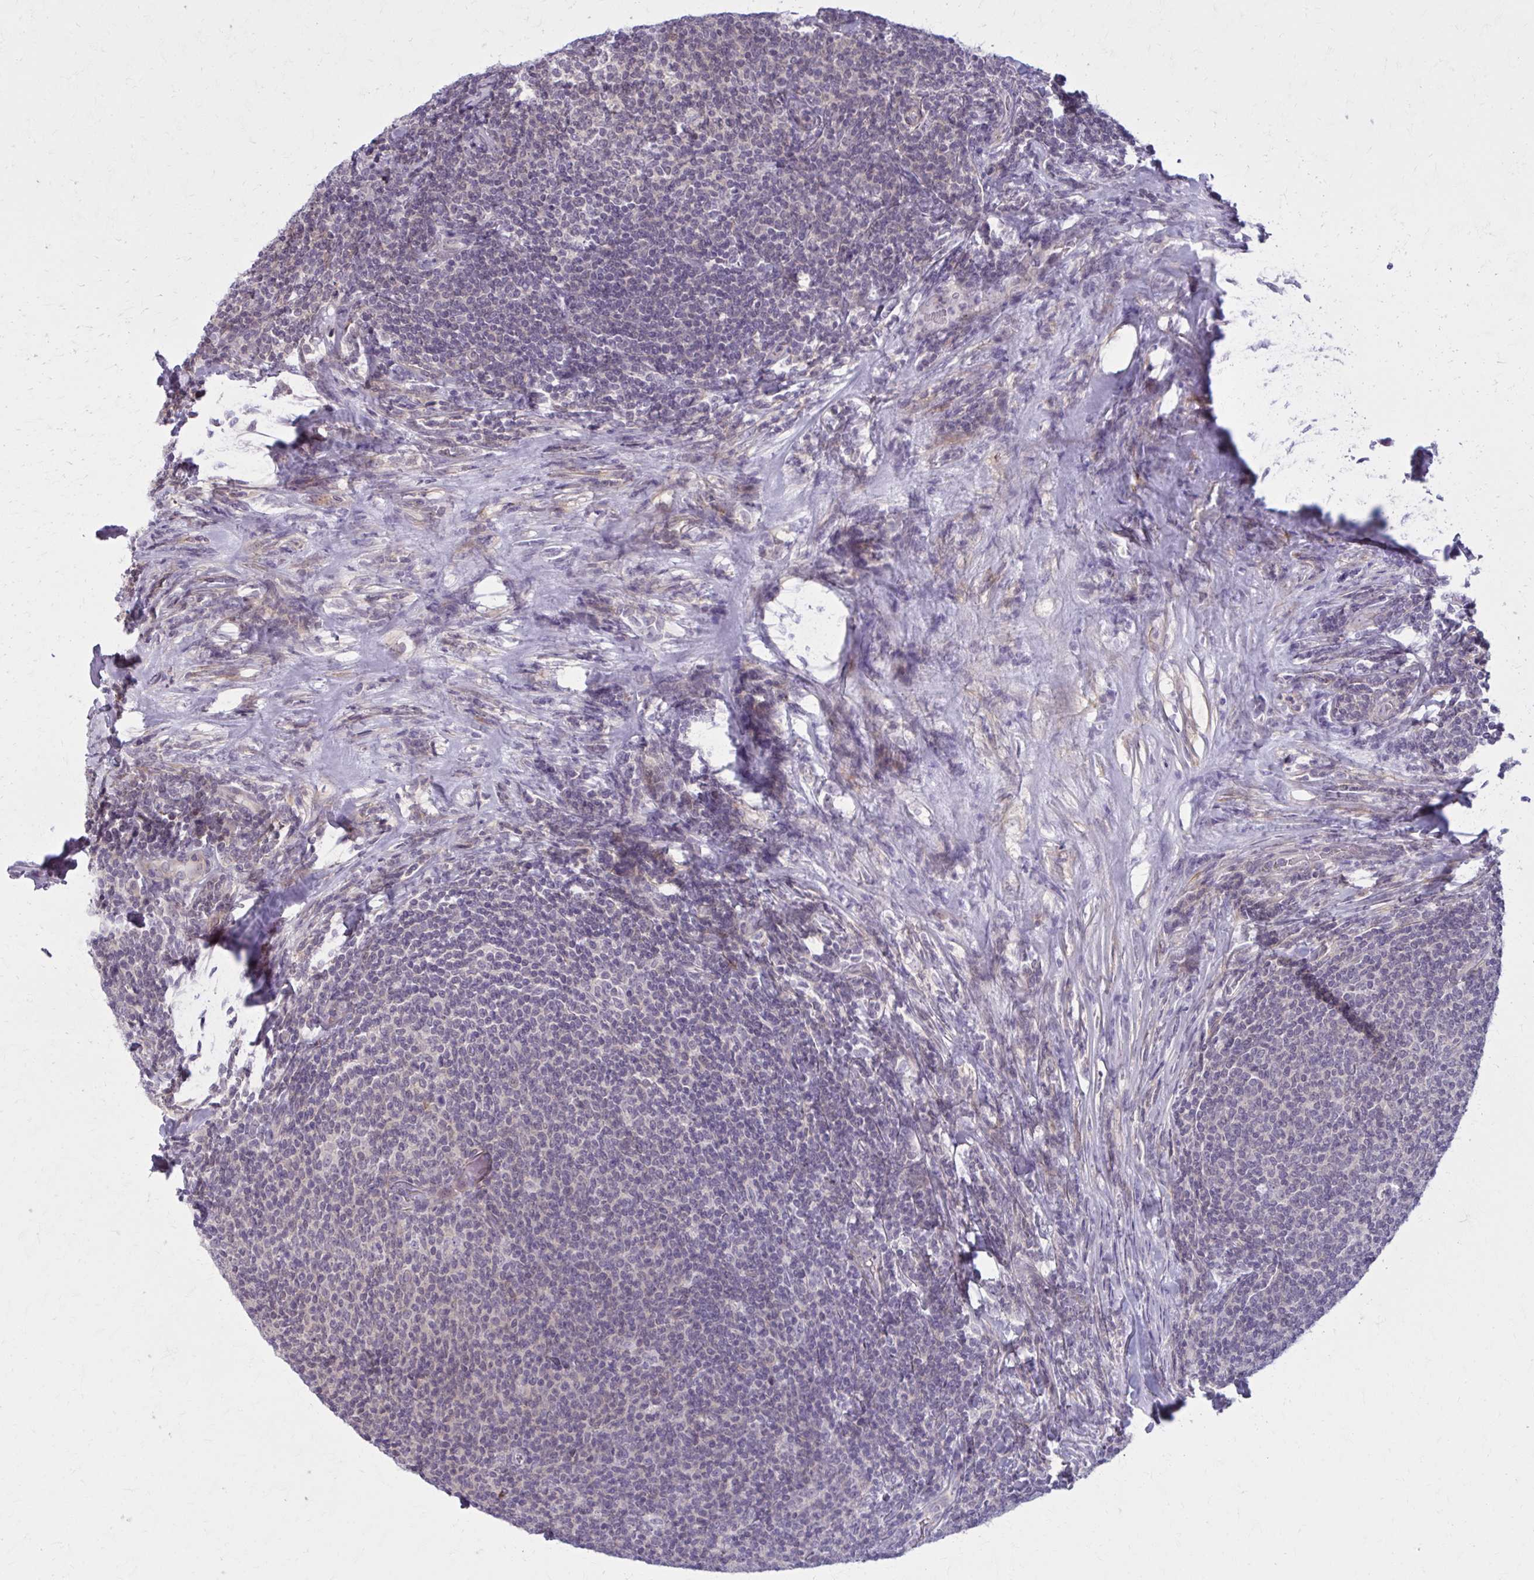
{"staining": {"intensity": "negative", "quantity": "none", "location": "none"}, "tissue": "lymphoma", "cell_type": "Tumor cells", "image_type": "cancer", "snomed": [{"axis": "morphology", "description": "Malignant lymphoma, non-Hodgkin's type, Low grade"}, {"axis": "topography", "description": "Lymph node"}], "caption": "This is an immunohistochemistry (IHC) image of lymphoma. There is no expression in tumor cells.", "gene": "NUMBL", "patient": {"sex": "male", "age": 52}}